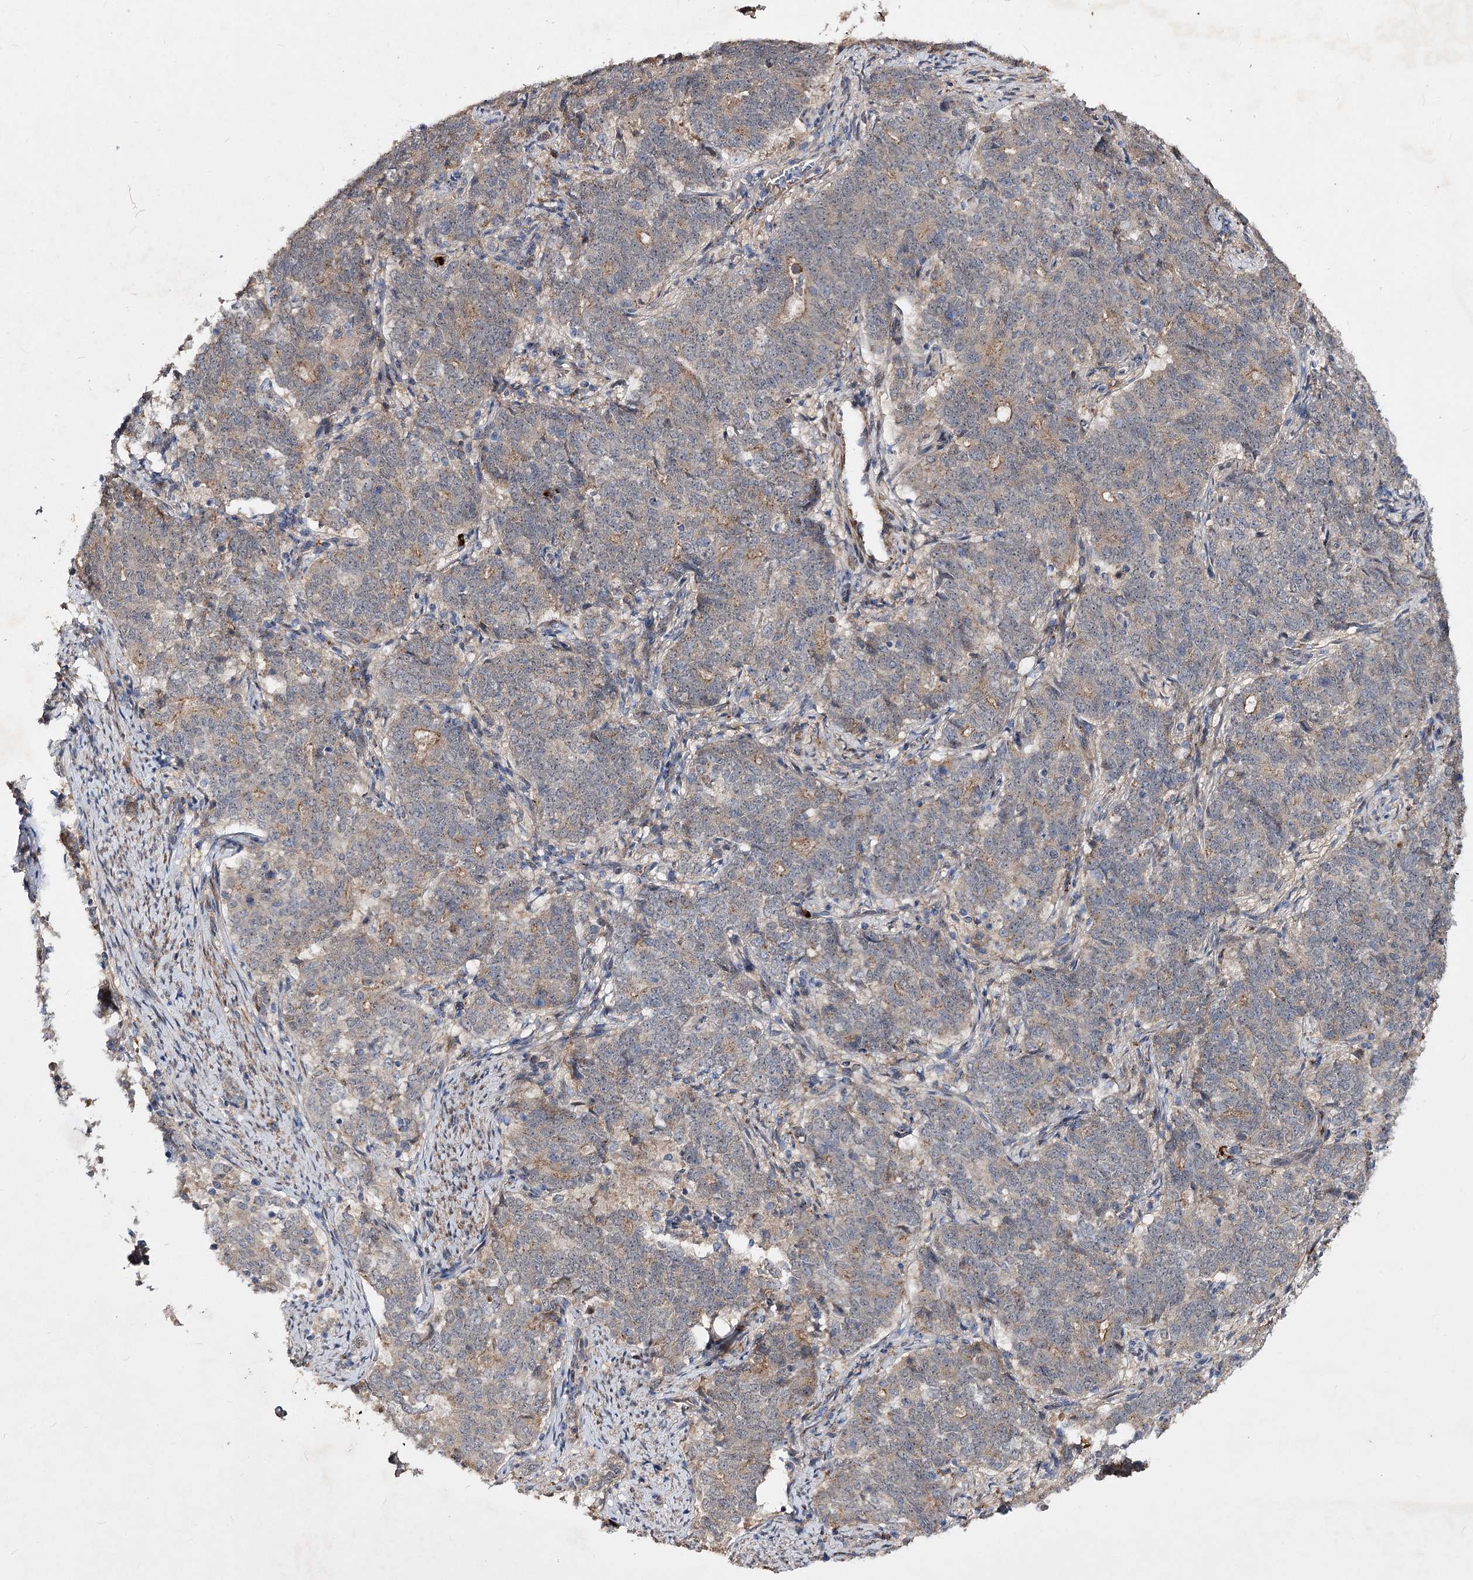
{"staining": {"intensity": "negative", "quantity": "none", "location": "none"}, "tissue": "endometrial cancer", "cell_type": "Tumor cells", "image_type": "cancer", "snomed": [{"axis": "morphology", "description": "Adenocarcinoma, NOS"}, {"axis": "topography", "description": "Endometrium"}], "caption": "This is an immunohistochemistry micrograph of human endometrial adenocarcinoma. There is no expression in tumor cells.", "gene": "MINDY3", "patient": {"sex": "female", "age": 80}}